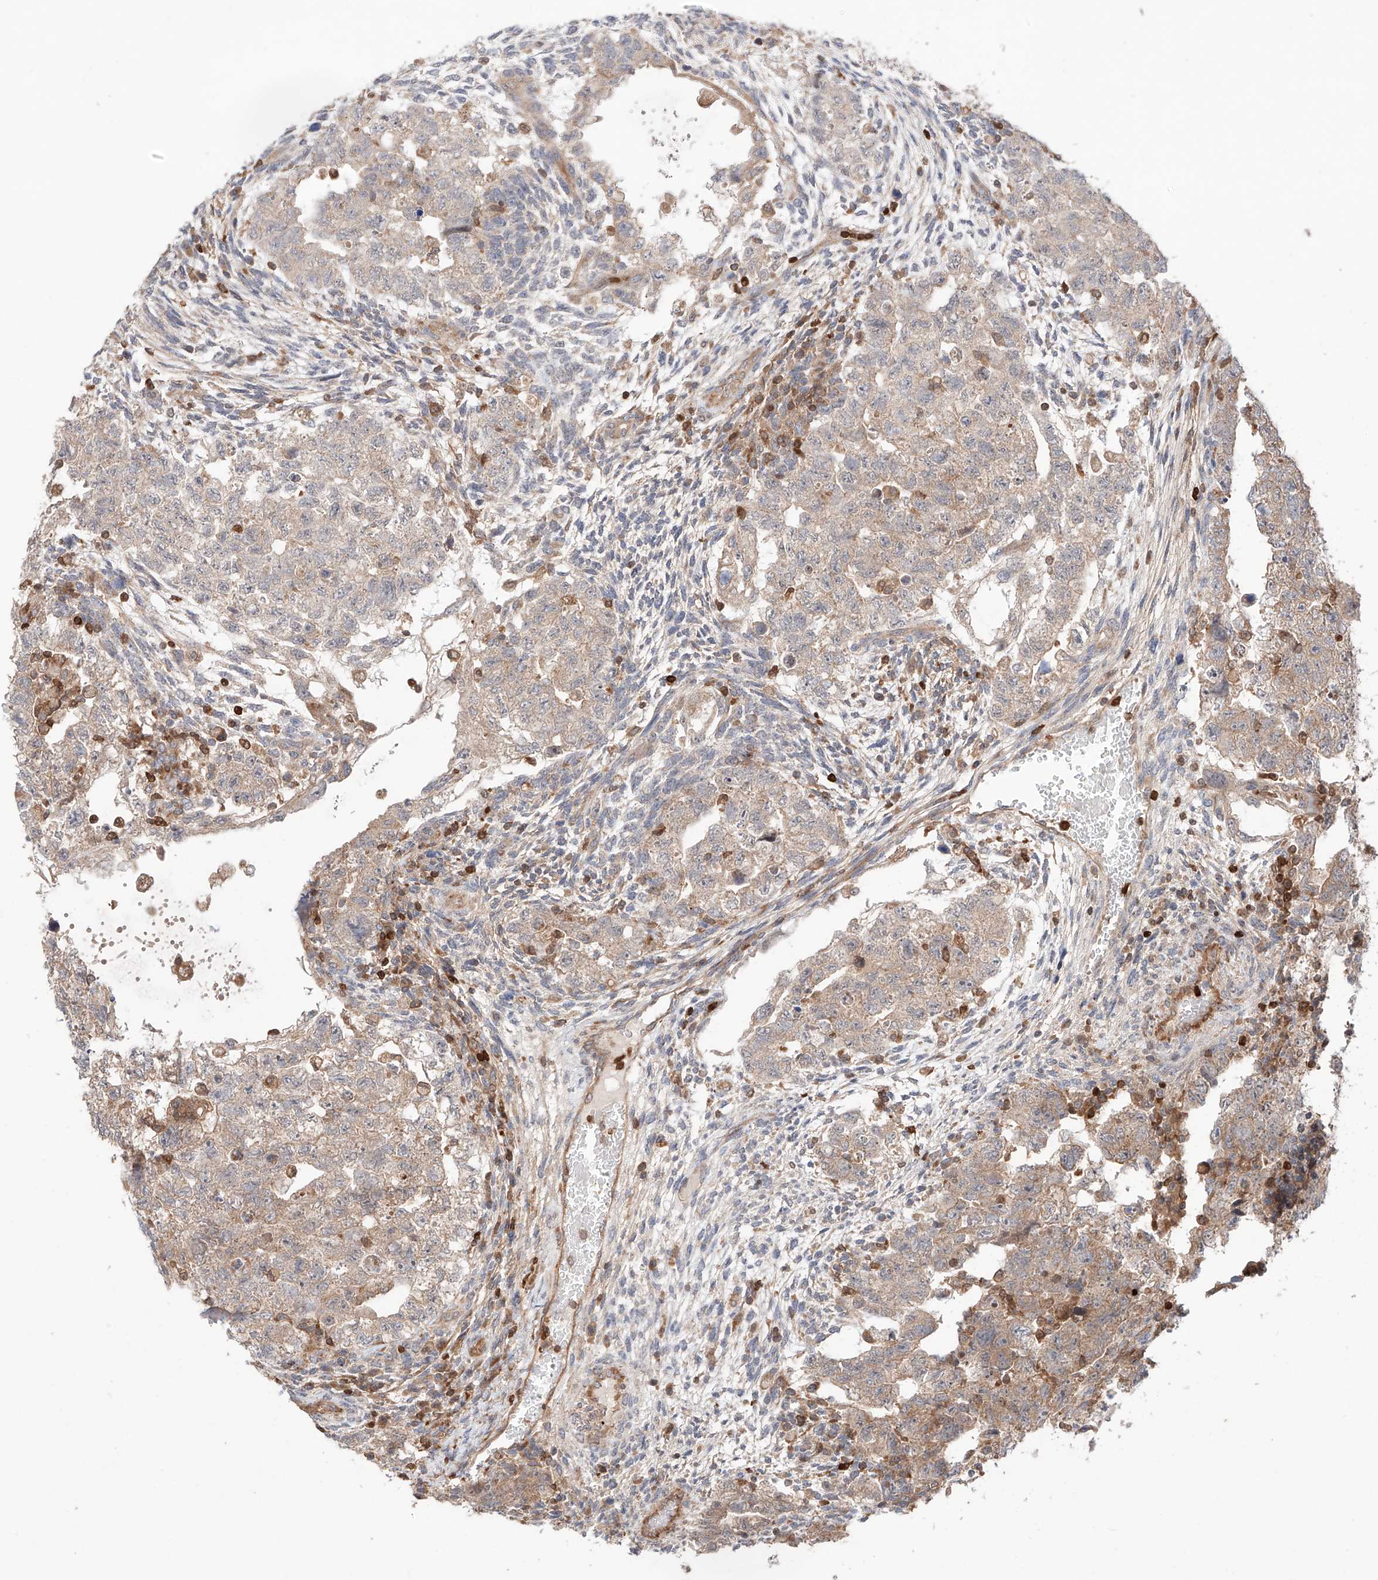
{"staining": {"intensity": "weak", "quantity": ">75%", "location": "cytoplasmic/membranous"}, "tissue": "testis cancer", "cell_type": "Tumor cells", "image_type": "cancer", "snomed": [{"axis": "morphology", "description": "Carcinoma, Embryonal, NOS"}, {"axis": "topography", "description": "Testis"}], "caption": "Immunohistochemical staining of human testis embryonal carcinoma exhibits low levels of weak cytoplasmic/membranous protein expression in about >75% of tumor cells.", "gene": "IGSF22", "patient": {"sex": "male", "age": 36}}